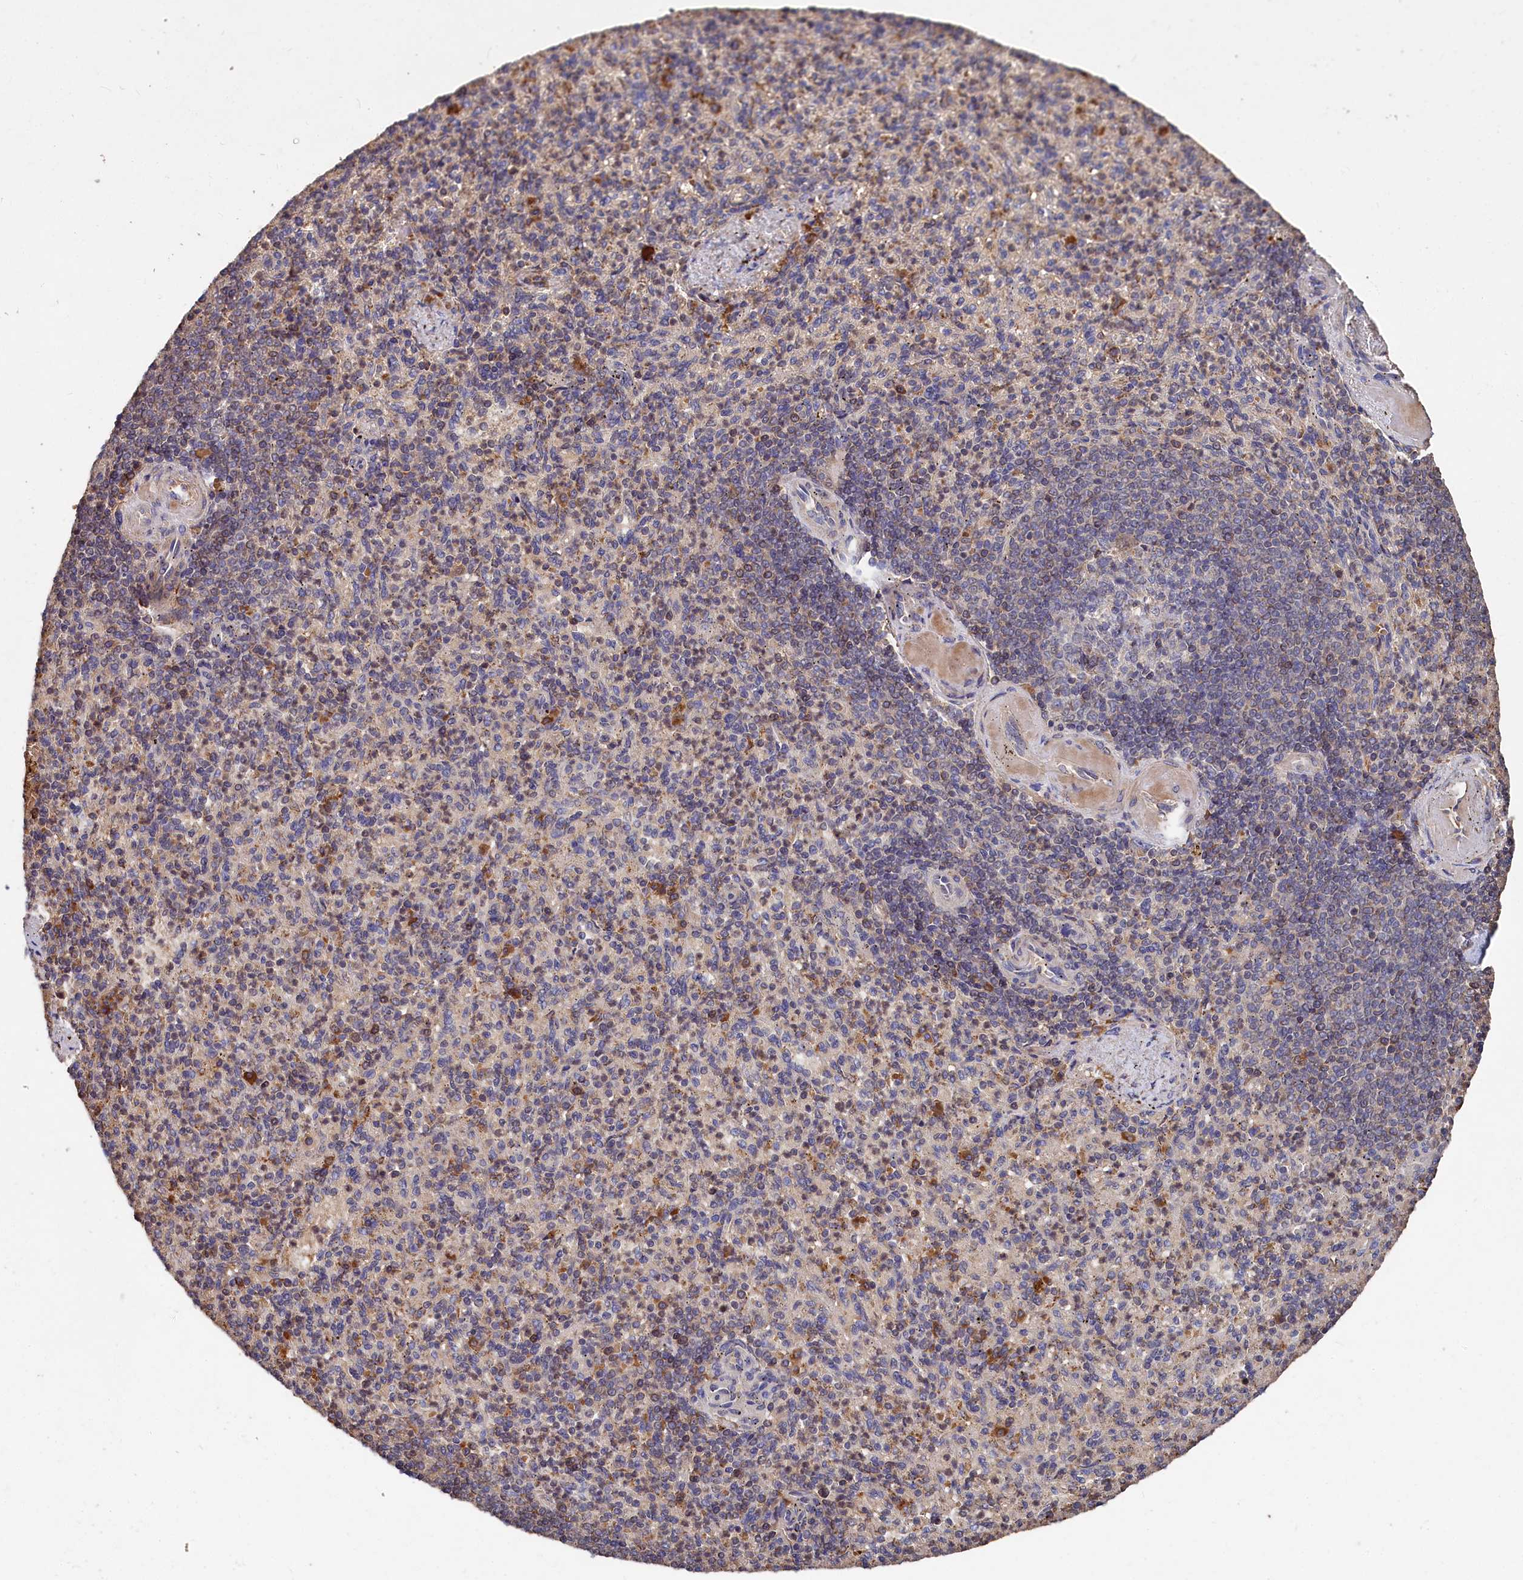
{"staining": {"intensity": "negative", "quantity": "none", "location": "none"}, "tissue": "spleen", "cell_type": "Cells in red pulp", "image_type": "normal", "snomed": [{"axis": "morphology", "description": "Normal tissue, NOS"}, {"axis": "topography", "description": "Spleen"}], "caption": "Immunohistochemistry photomicrograph of benign spleen: spleen stained with DAB reveals no significant protein positivity in cells in red pulp. Nuclei are stained in blue.", "gene": "DHRS11", "patient": {"sex": "female", "age": 74}}